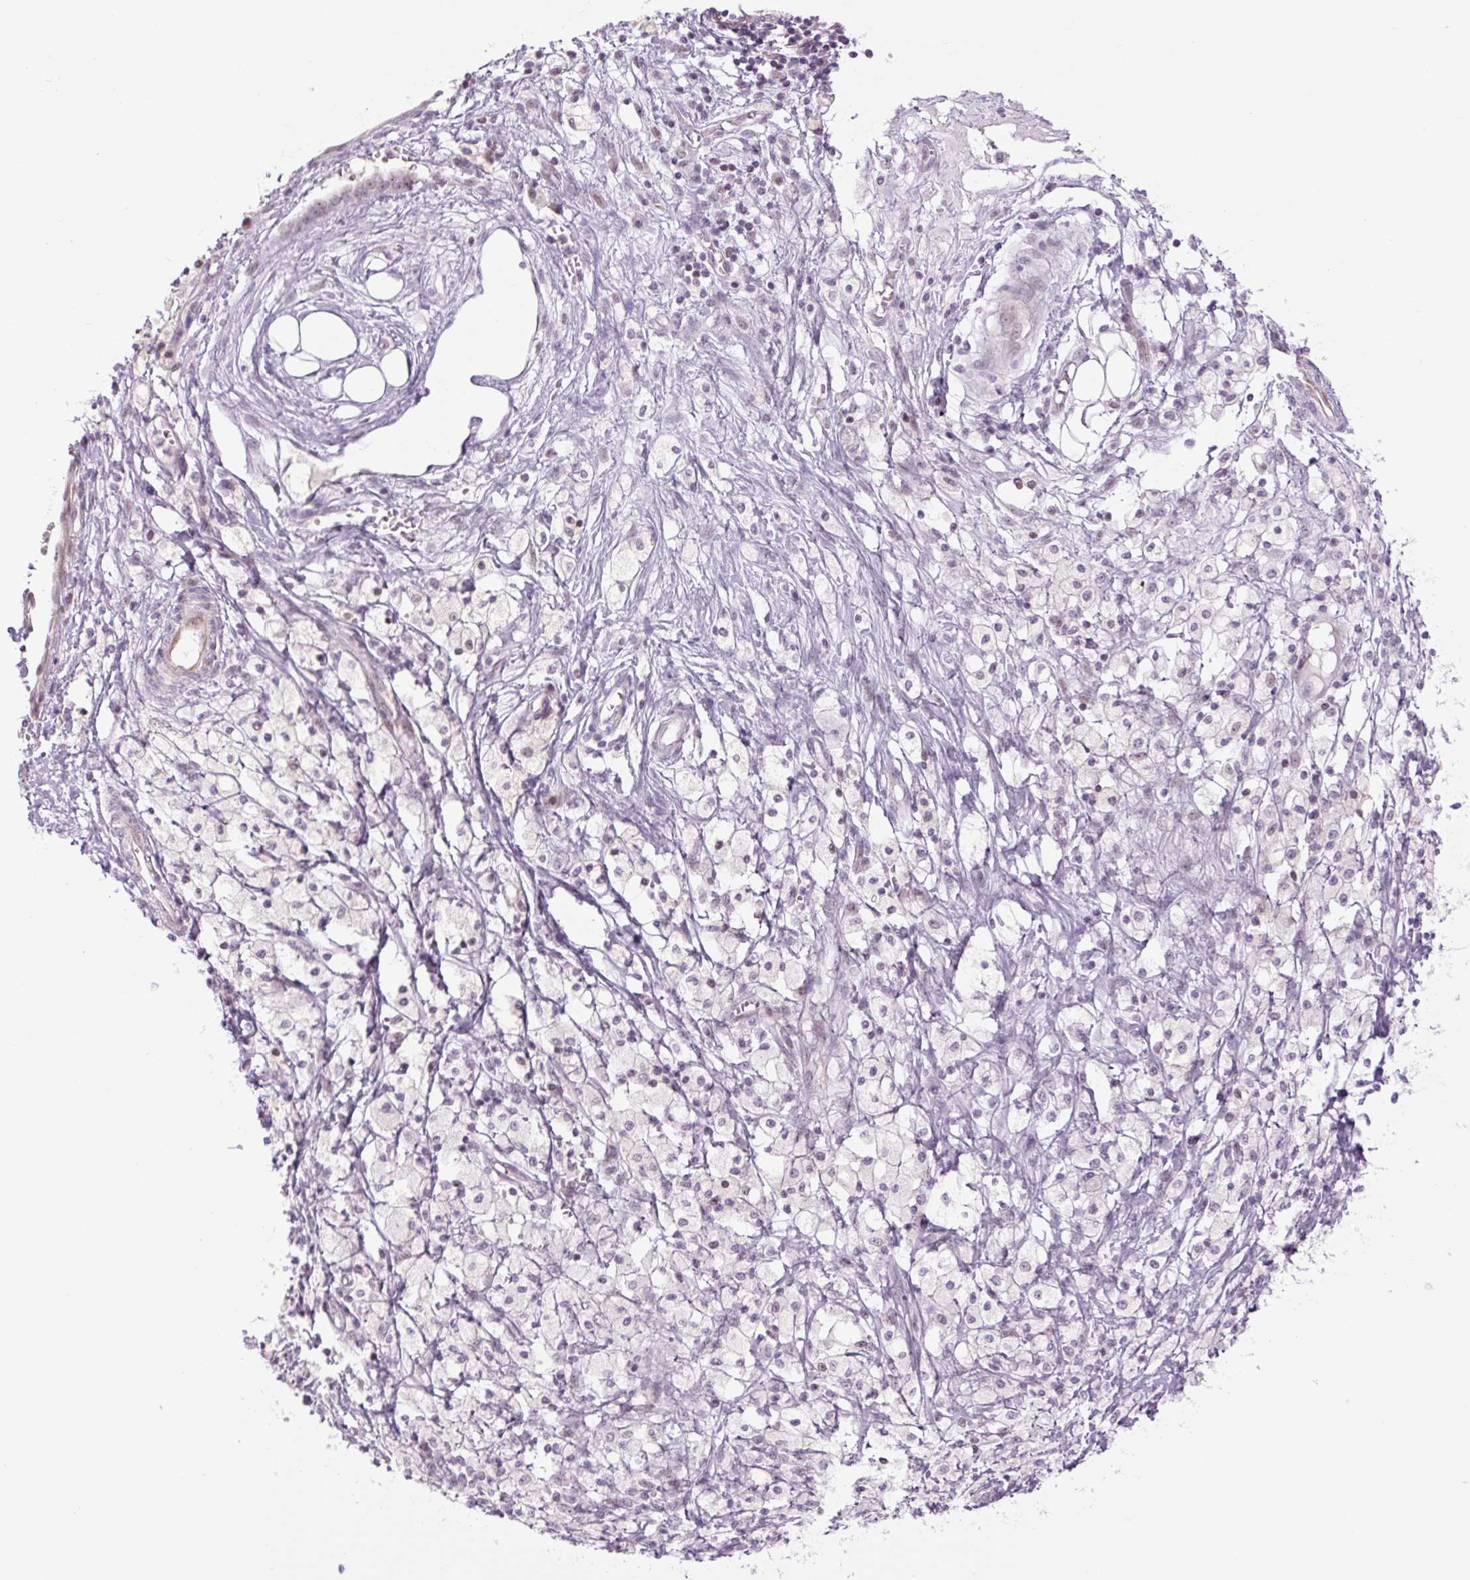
{"staining": {"intensity": "weak", "quantity": "<25%", "location": "nuclear"}, "tissue": "ovarian cancer", "cell_type": "Tumor cells", "image_type": "cancer", "snomed": [{"axis": "morphology", "description": "Carcinoma, endometroid"}, {"axis": "topography", "description": "Ovary"}], "caption": "A histopathology image of ovarian endometroid carcinoma stained for a protein shows no brown staining in tumor cells. (DAB IHC with hematoxylin counter stain).", "gene": "ZNF417", "patient": {"sex": "female", "age": 42}}